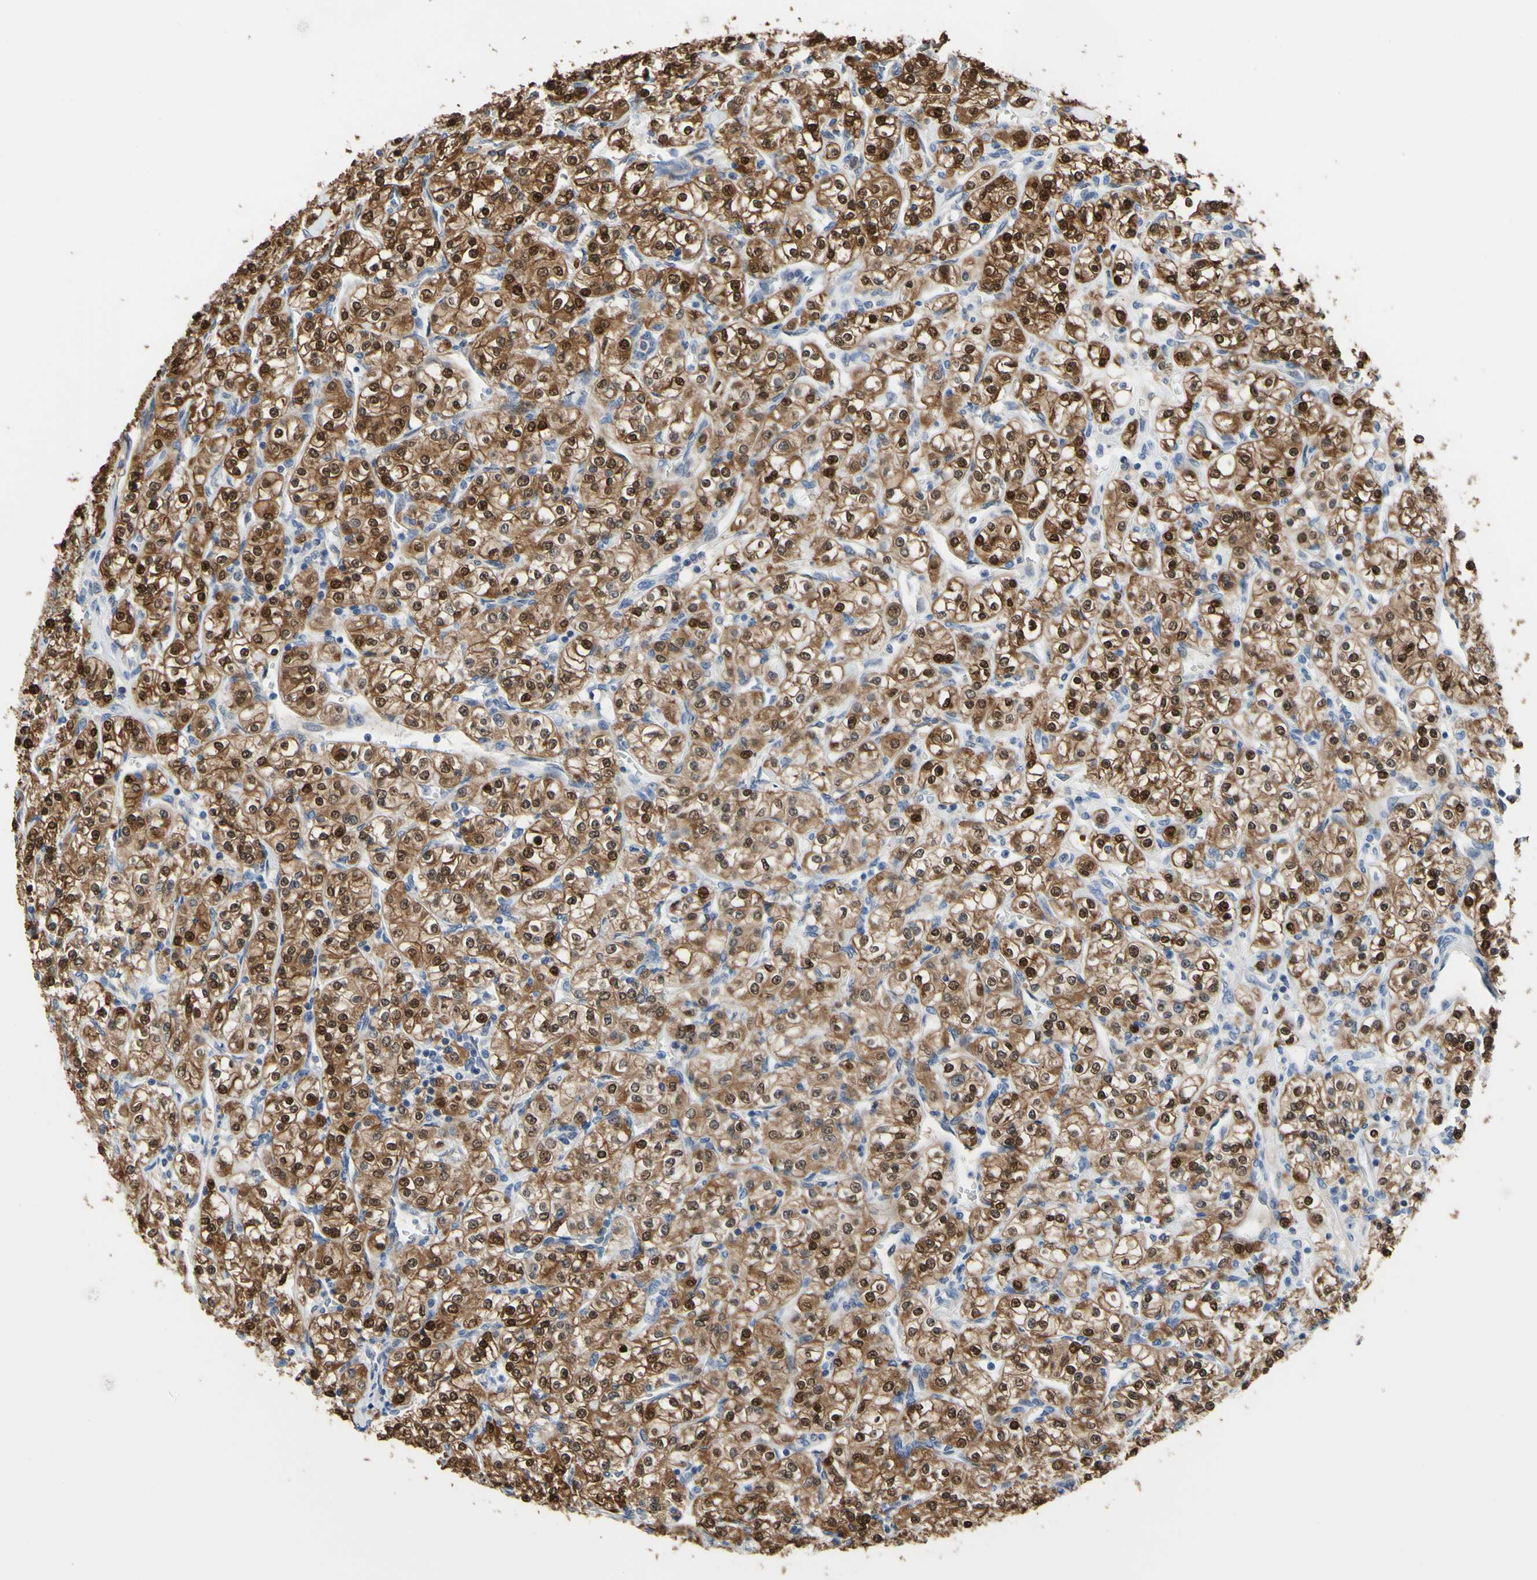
{"staining": {"intensity": "strong", "quantity": ">75%", "location": "cytoplasmic/membranous,nuclear"}, "tissue": "renal cancer", "cell_type": "Tumor cells", "image_type": "cancer", "snomed": [{"axis": "morphology", "description": "Adenocarcinoma, NOS"}, {"axis": "topography", "description": "Kidney"}], "caption": "The immunohistochemical stain highlights strong cytoplasmic/membranous and nuclear positivity in tumor cells of renal cancer (adenocarcinoma) tissue.", "gene": "UPK3B", "patient": {"sex": "male", "age": 77}}